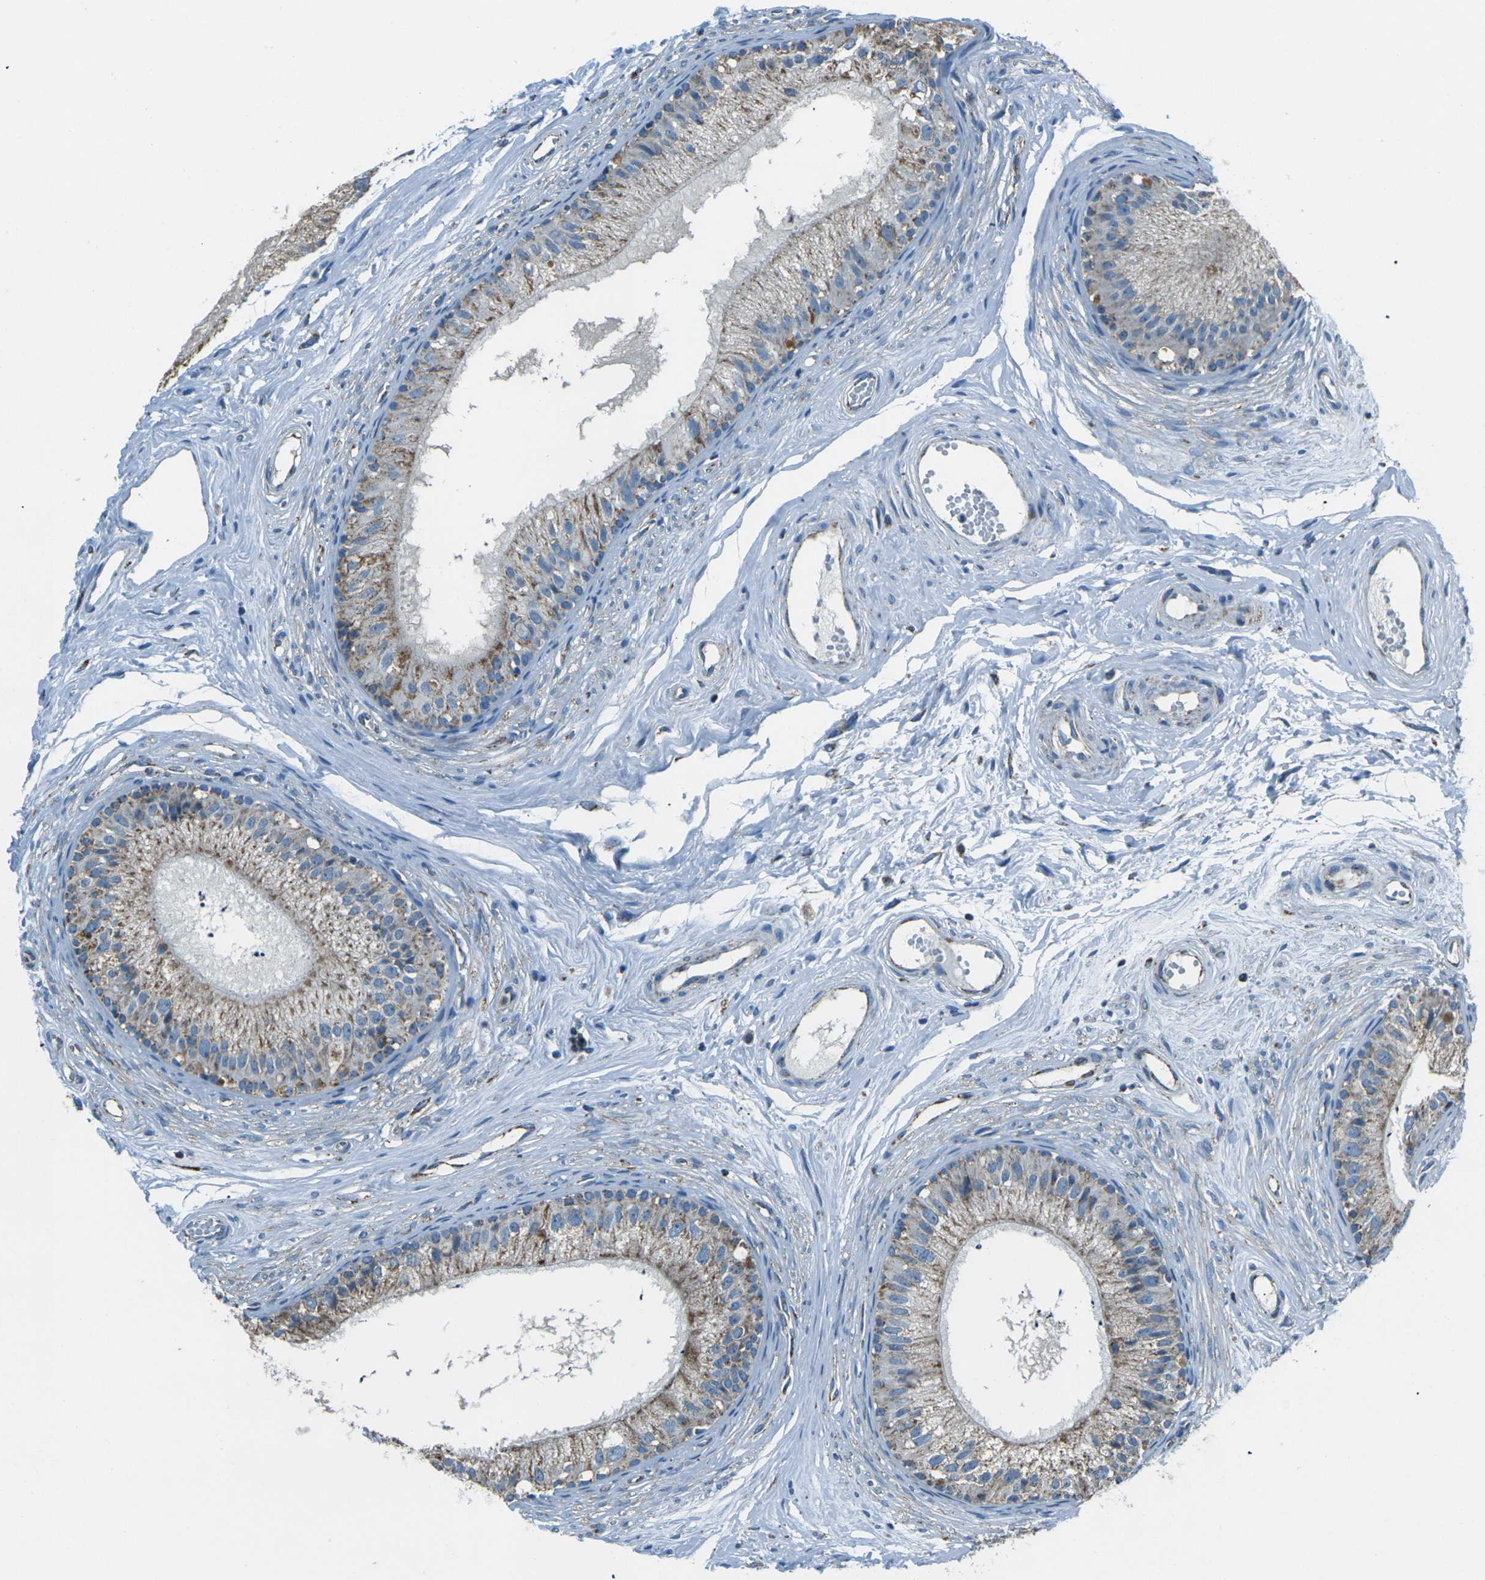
{"staining": {"intensity": "moderate", "quantity": ">75%", "location": "cytoplasmic/membranous"}, "tissue": "epididymis", "cell_type": "Glandular cells", "image_type": "normal", "snomed": [{"axis": "morphology", "description": "Normal tissue, NOS"}, {"axis": "topography", "description": "Epididymis"}], "caption": "A high-resolution histopathology image shows immunohistochemistry (IHC) staining of normal epididymis, which displays moderate cytoplasmic/membranous positivity in about >75% of glandular cells. The staining was performed using DAB (3,3'-diaminobenzidine) to visualize the protein expression in brown, while the nuclei were stained in blue with hematoxylin (Magnification: 20x).", "gene": "IRF3", "patient": {"sex": "male", "age": 56}}